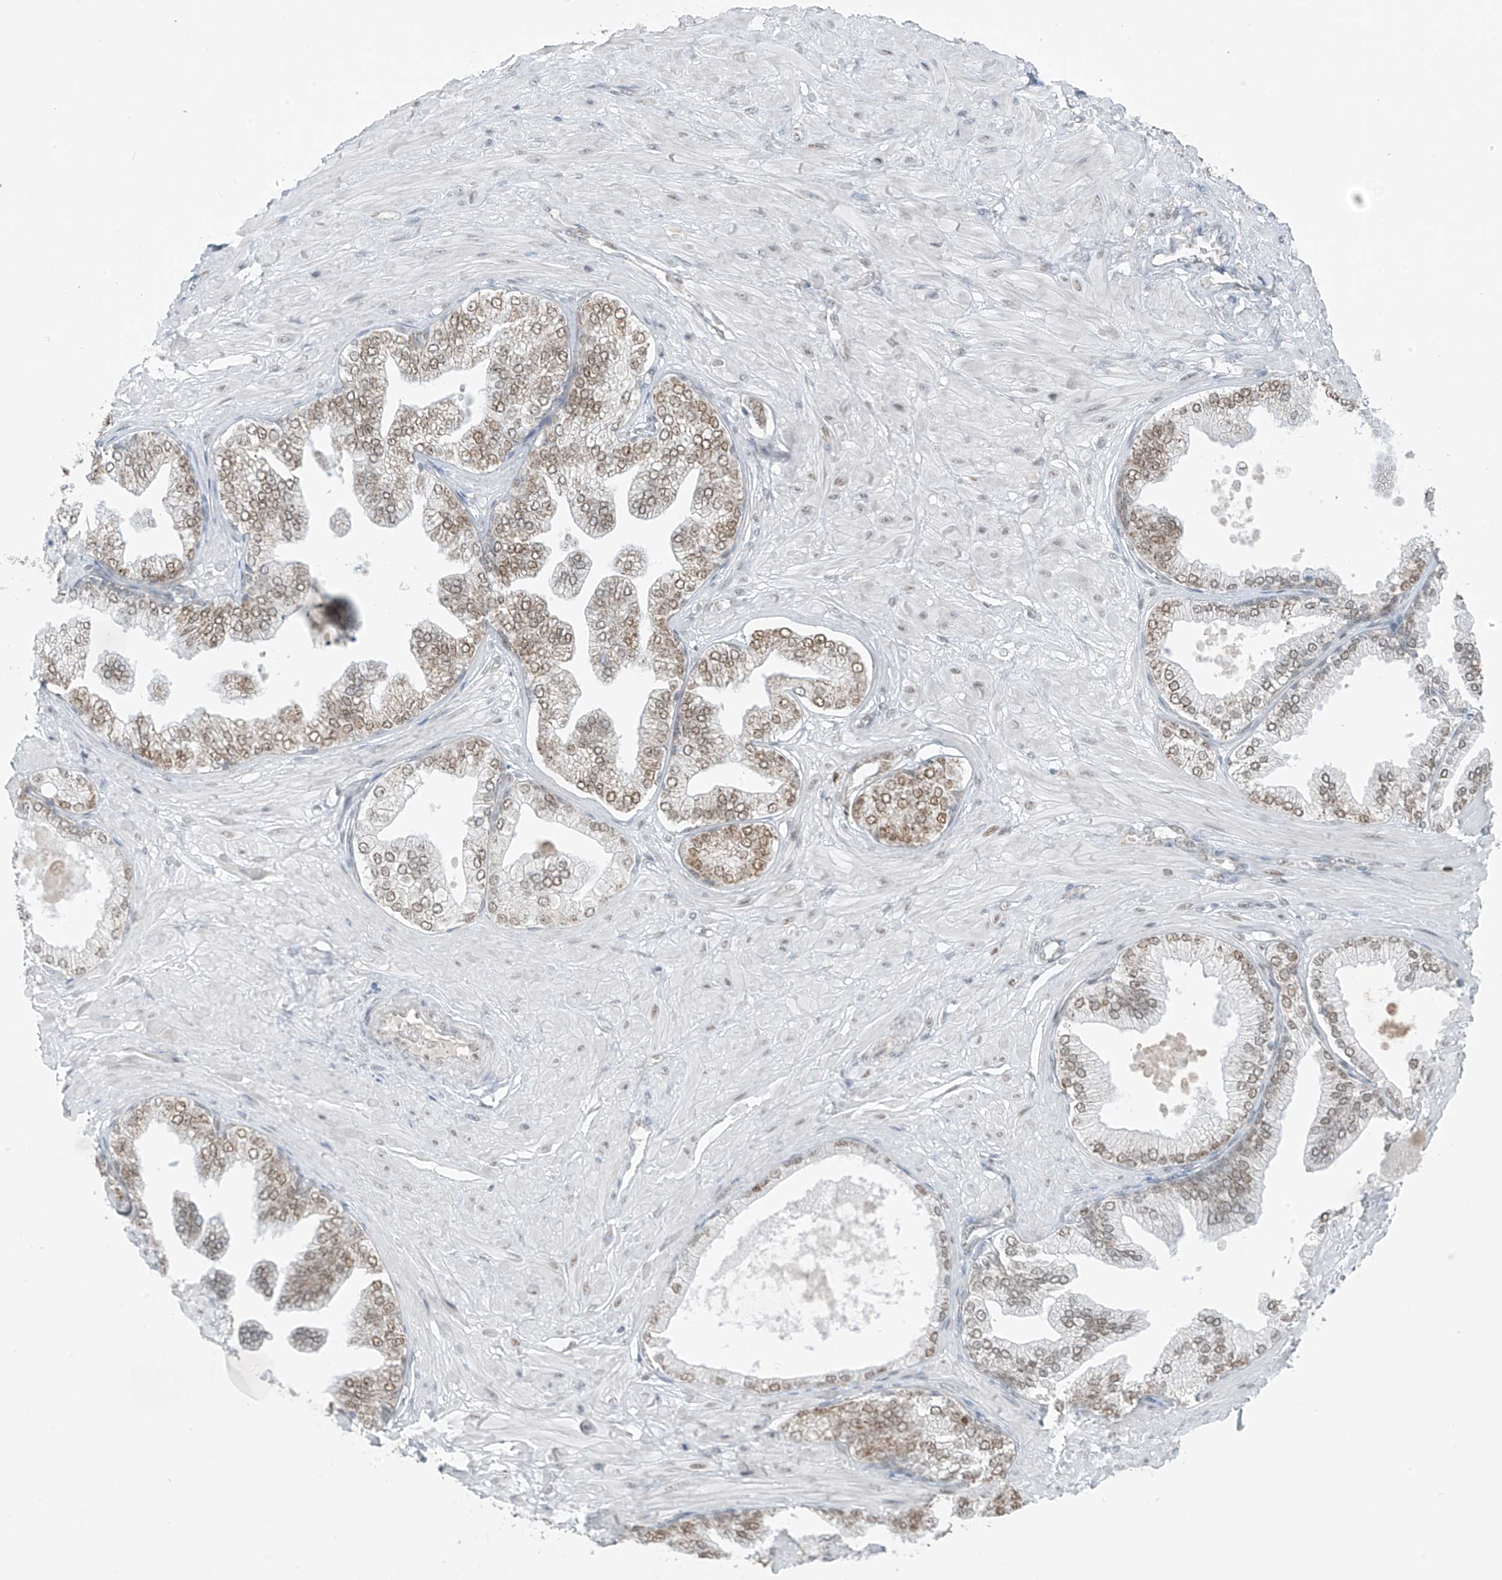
{"staining": {"intensity": "moderate", "quantity": ">75%", "location": "nuclear"}, "tissue": "adipose tissue", "cell_type": "Adipocytes", "image_type": "normal", "snomed": [{"axis": "morphology", "description": "Normal tissue, NOS"}, {"axis": "morphology", "description": "Adenocarcinoma, Low grade"}, {"axis": "topography", "description": "Prostate"}, {"axis": "topography", "description": "Peripheral nerve tissue"}], "caption": "High-power microscopy captured an immunohistochemistry histopathology image of benign adipose tissue, revealing moderate nuclear expression in about >75% of adipocytes. (Stains: DAB in brown, nuclei in blue, Microscopy: brightfield microscopy at high magnification).", "gene": "WRNIP1", "patient": {"sex": "male", "age": 63}}